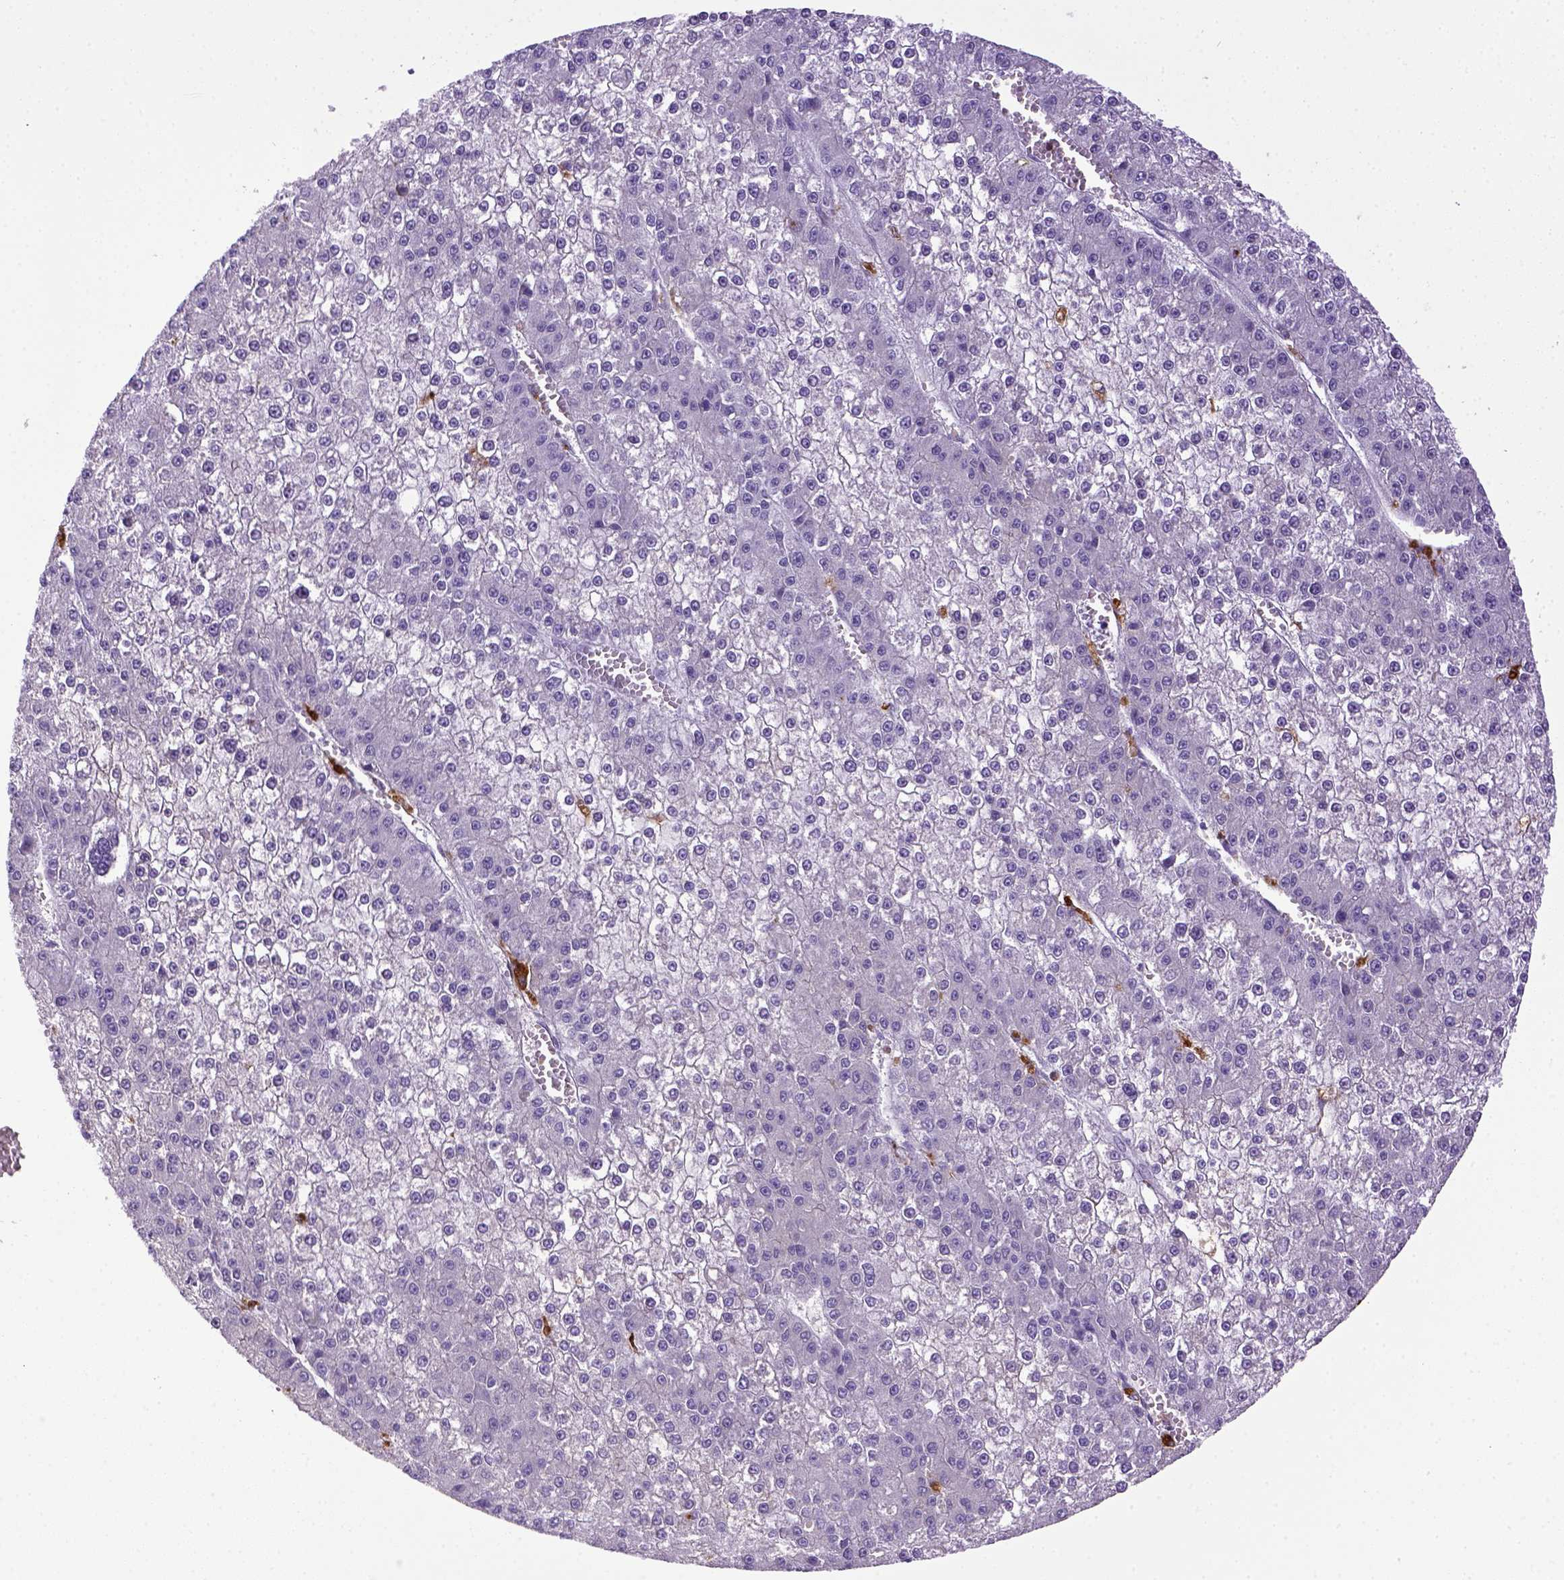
{"staining": {"intensity": "negative", "quantity": "none", "location": "none"}, "tissue": "liver cancer", "cell_type": "Tumor cells", "image_type": "cancer", "snomed": [{"axis": "morphology", "description": "Carcinoma, Hepatocellular, NOS"}, {"axis": "topography", "description": "Liver"}], "caption": "A high-resolution image shows immunohistochemistry staining of liver cancer (hepatocellular carcinoma), which reveals no significant staining in tumor cells.", "gene": "CD68", "patient": {"sex": "female", "age": 73}}